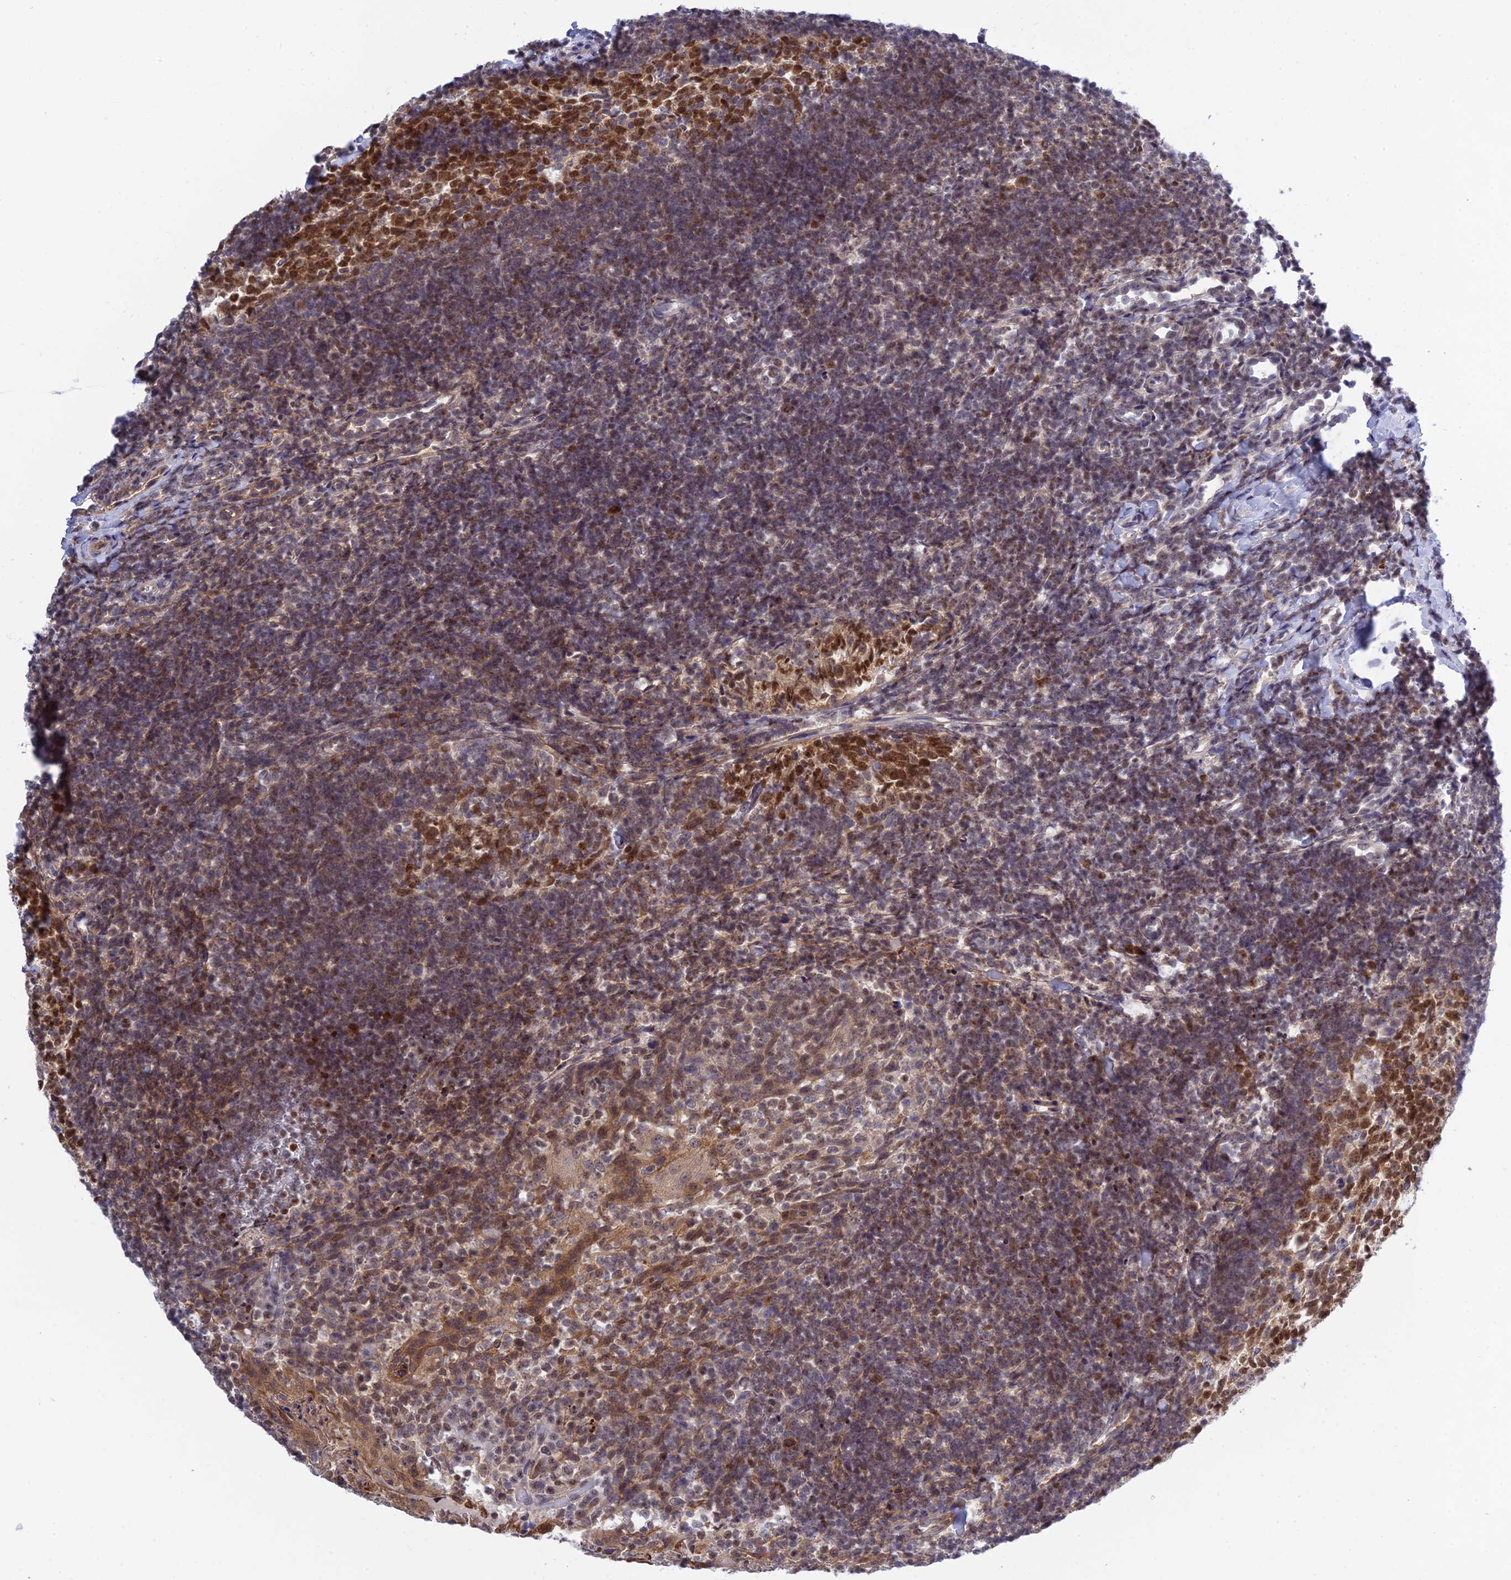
{"staining": {"intensity": "strong", "quantity": ">75%", "location": "nuclear"}, "tissue": "tonsil", "cell_type": "Germinal center cells", "image_type": "normal", "snomed": [{"axis": "morphology", "description": "Normal tissue, NOS"}, {"axis": "topography", "description": "Tonsil"}], "caption": "Immunohistochemical staining of normal human tonsil shows >75% levels of strong nuclear protein expression in about >75% of germinal center cells.", "gene": "TCEA1", "patient": {"sex": "female", "age": 10}}